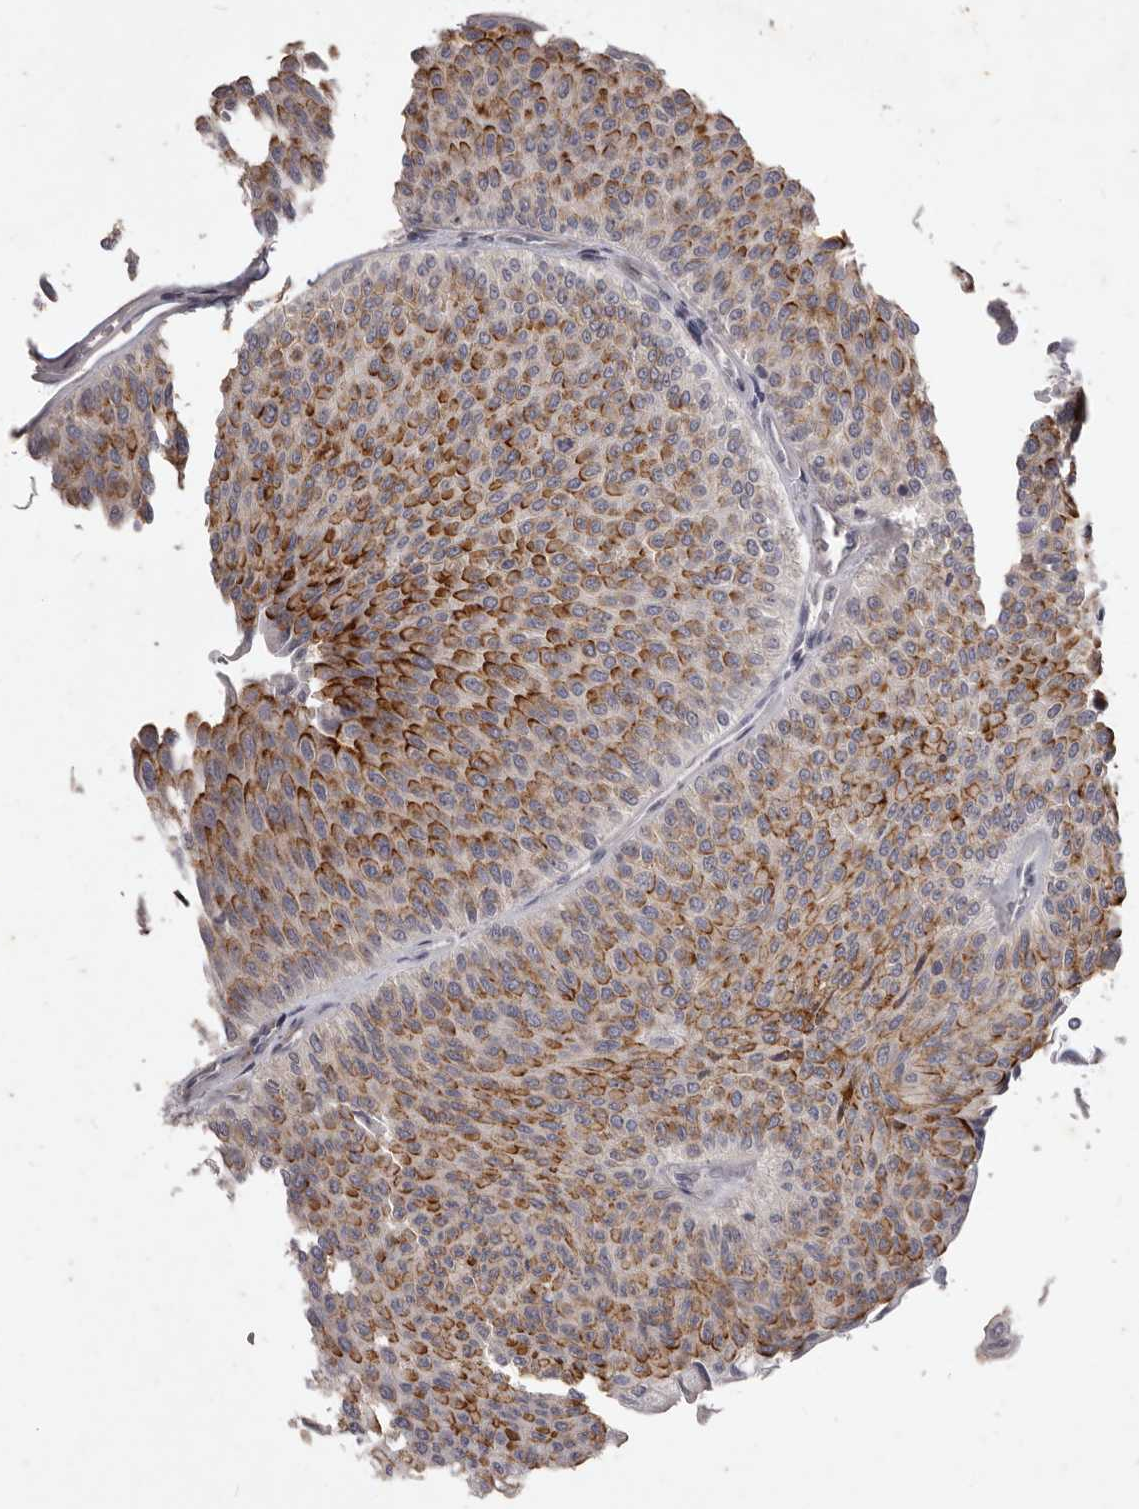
{"staining": {"intensity": "strong", "quantity": ">75%", "location": "cytoplasmic/membranous"}, "tissue": "urothelial cancer", "cell_type": "Tumor cells", "image_type": "cancer", "snomed": [{"axis": "morphology", "description": "Urothelial carcinoma, Low grade"}, {"axis": "topography", "description": "Urinary bladder"}], "caption": "IHC of human urothelial cancer demonstrates high levels of strong cytoplasmic/membranous expression in approximately >75% of tumor cells.", "gene": "GPRC5C", "patient": {"sex": "male", "age": 78}}